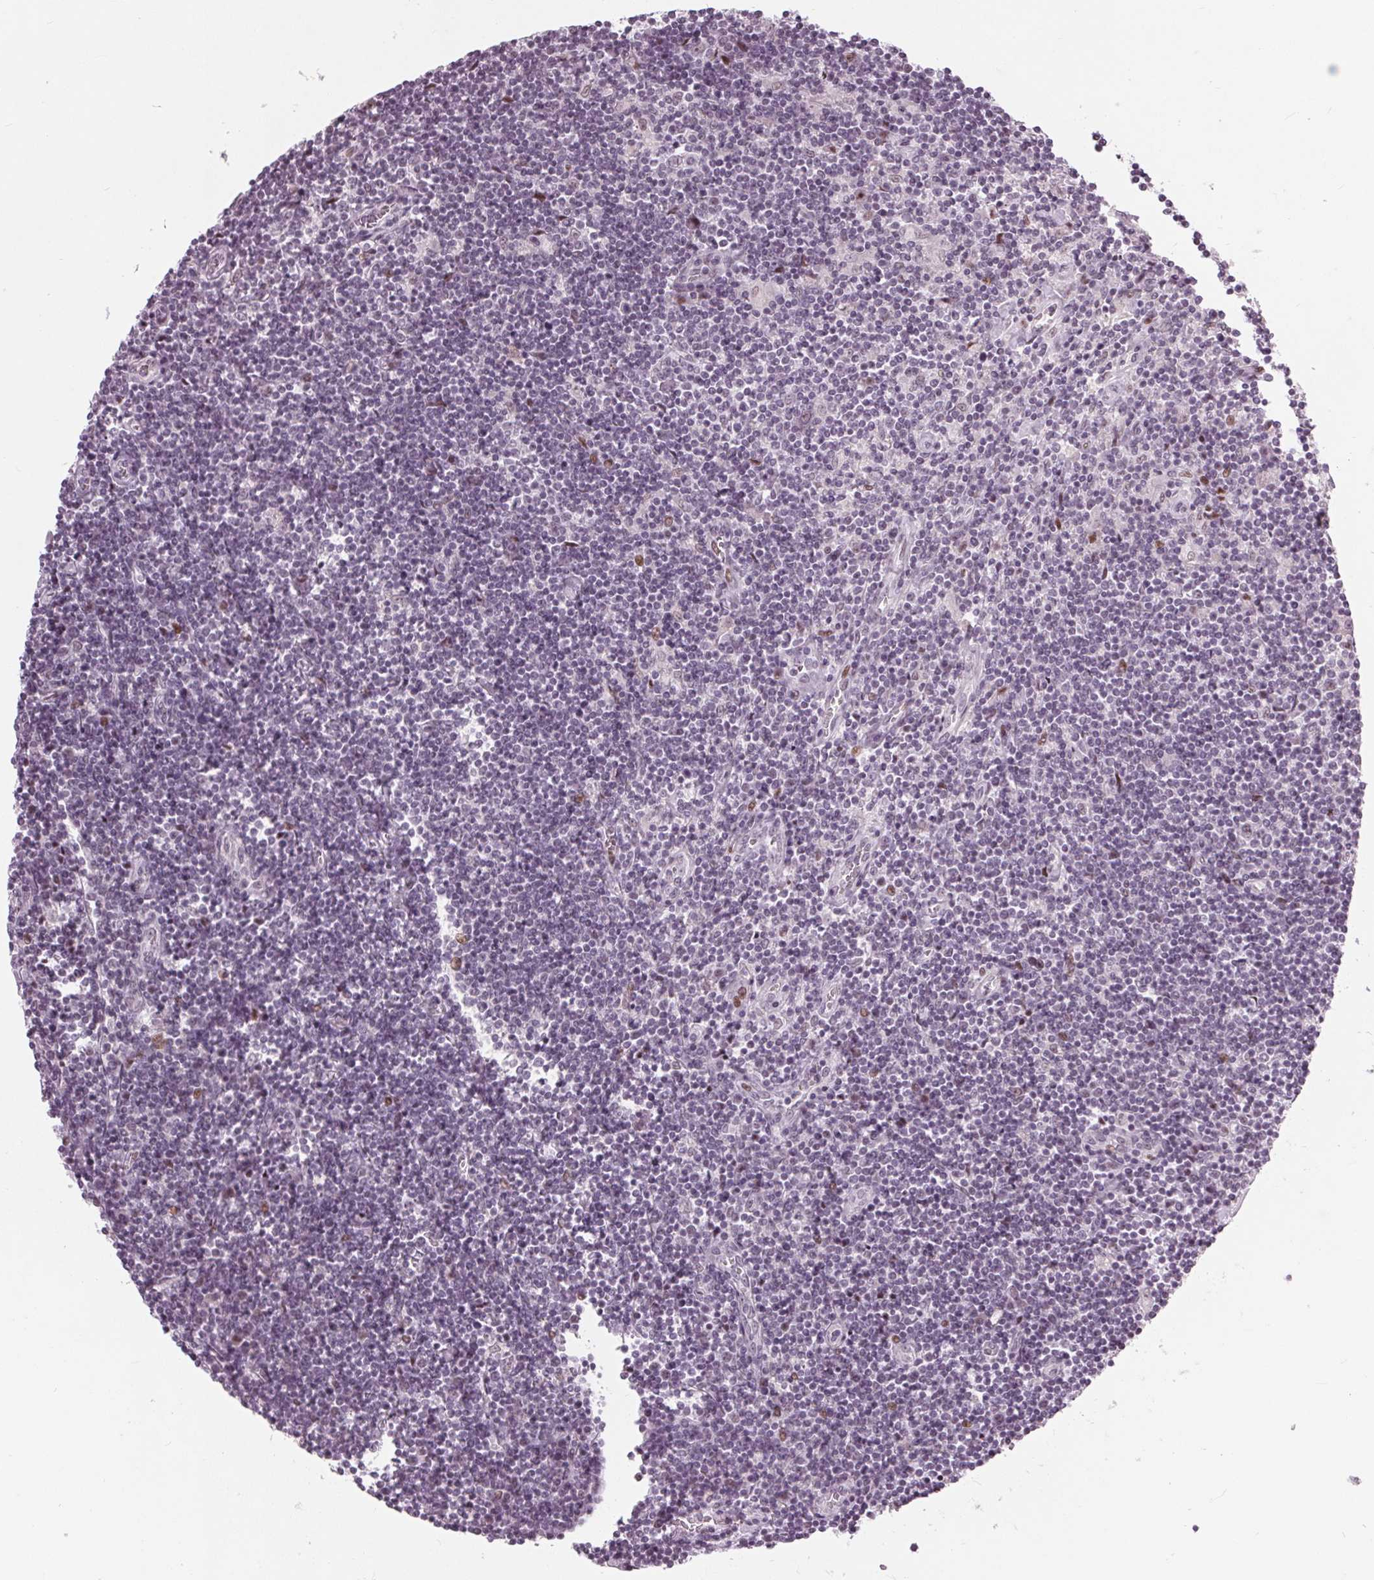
{"staining": {"intensity": "negative", "quantity": "none", "location": "none"}, "tissue": "lymphoma", "cell_type": "Tumor cells", "image_type": "cancer", "snomed": [{"axis": "morphology", "description": "Hodgkin's disease, NOS"}, {"axis": "topography", "description": "Lymph node"}], "caption": "This is an immunohistochemistry (IHC) photomicrograph of human lymphoma. There is no staining in tumor cells.", "gene": "TTC34", "patient": {"sex": "male", "age": 40}}